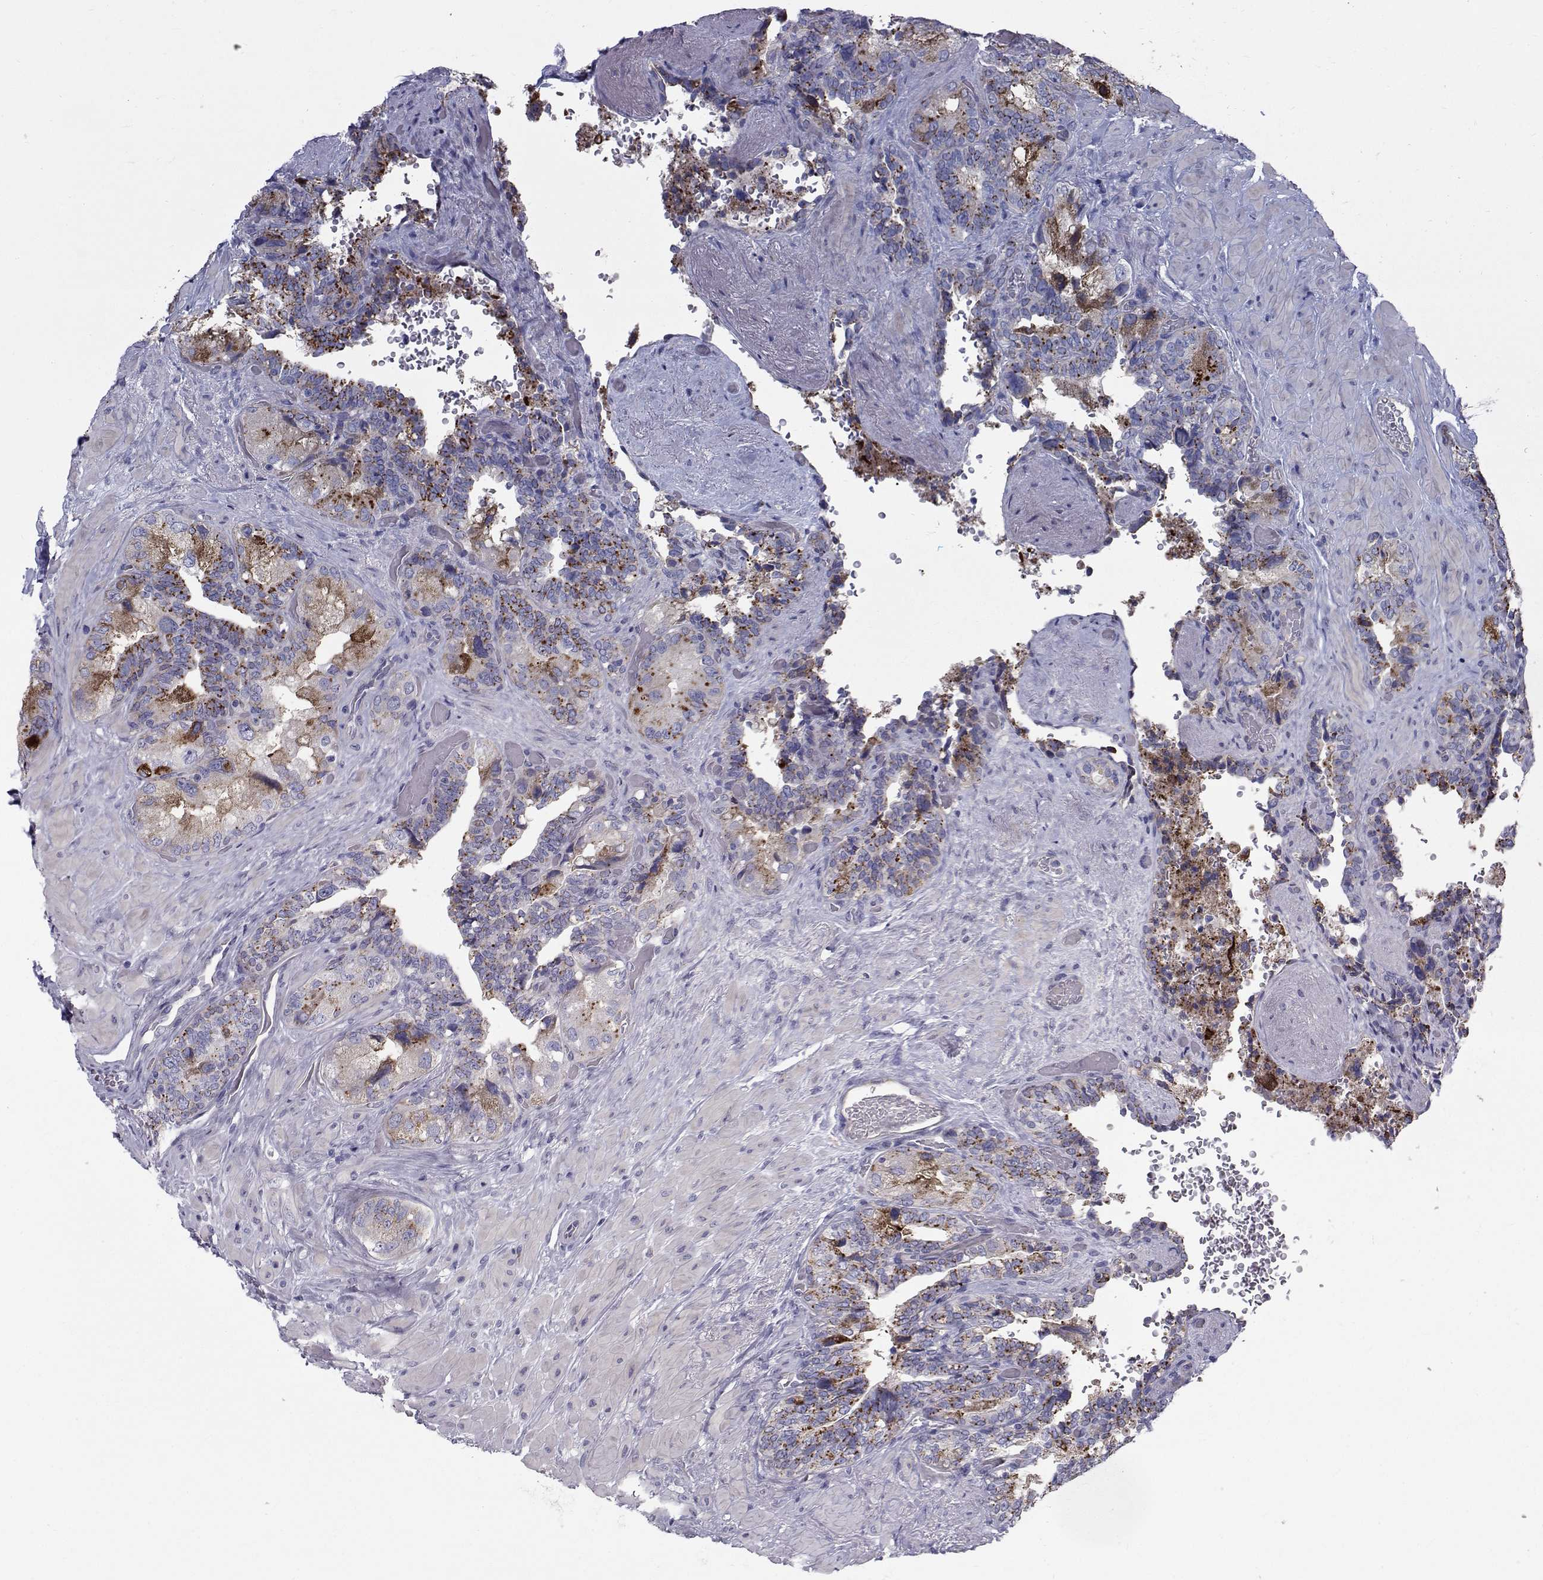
{"staining": {"intensity": "moderate", "quantity": "<25%", "location": "cytoplasmic/membranous"}, "tissue": "seminal vesicle", "cell_type": "Glandular cells", "image_type": "normal", "snomed": [{"axis": "morphology", "description": "Normal tissue, NOS"}, {"axis": "topography", "description": "Seminal veicle"}], "caption": "About <25% of glandular cells in normal seminal vesicle exhibit moderate cytoplasmic/membranous protein staining as visualized by brown immunohistochemical staining.", "gene": "CALCR", "patient": {"sex": "male", "age": 69}}